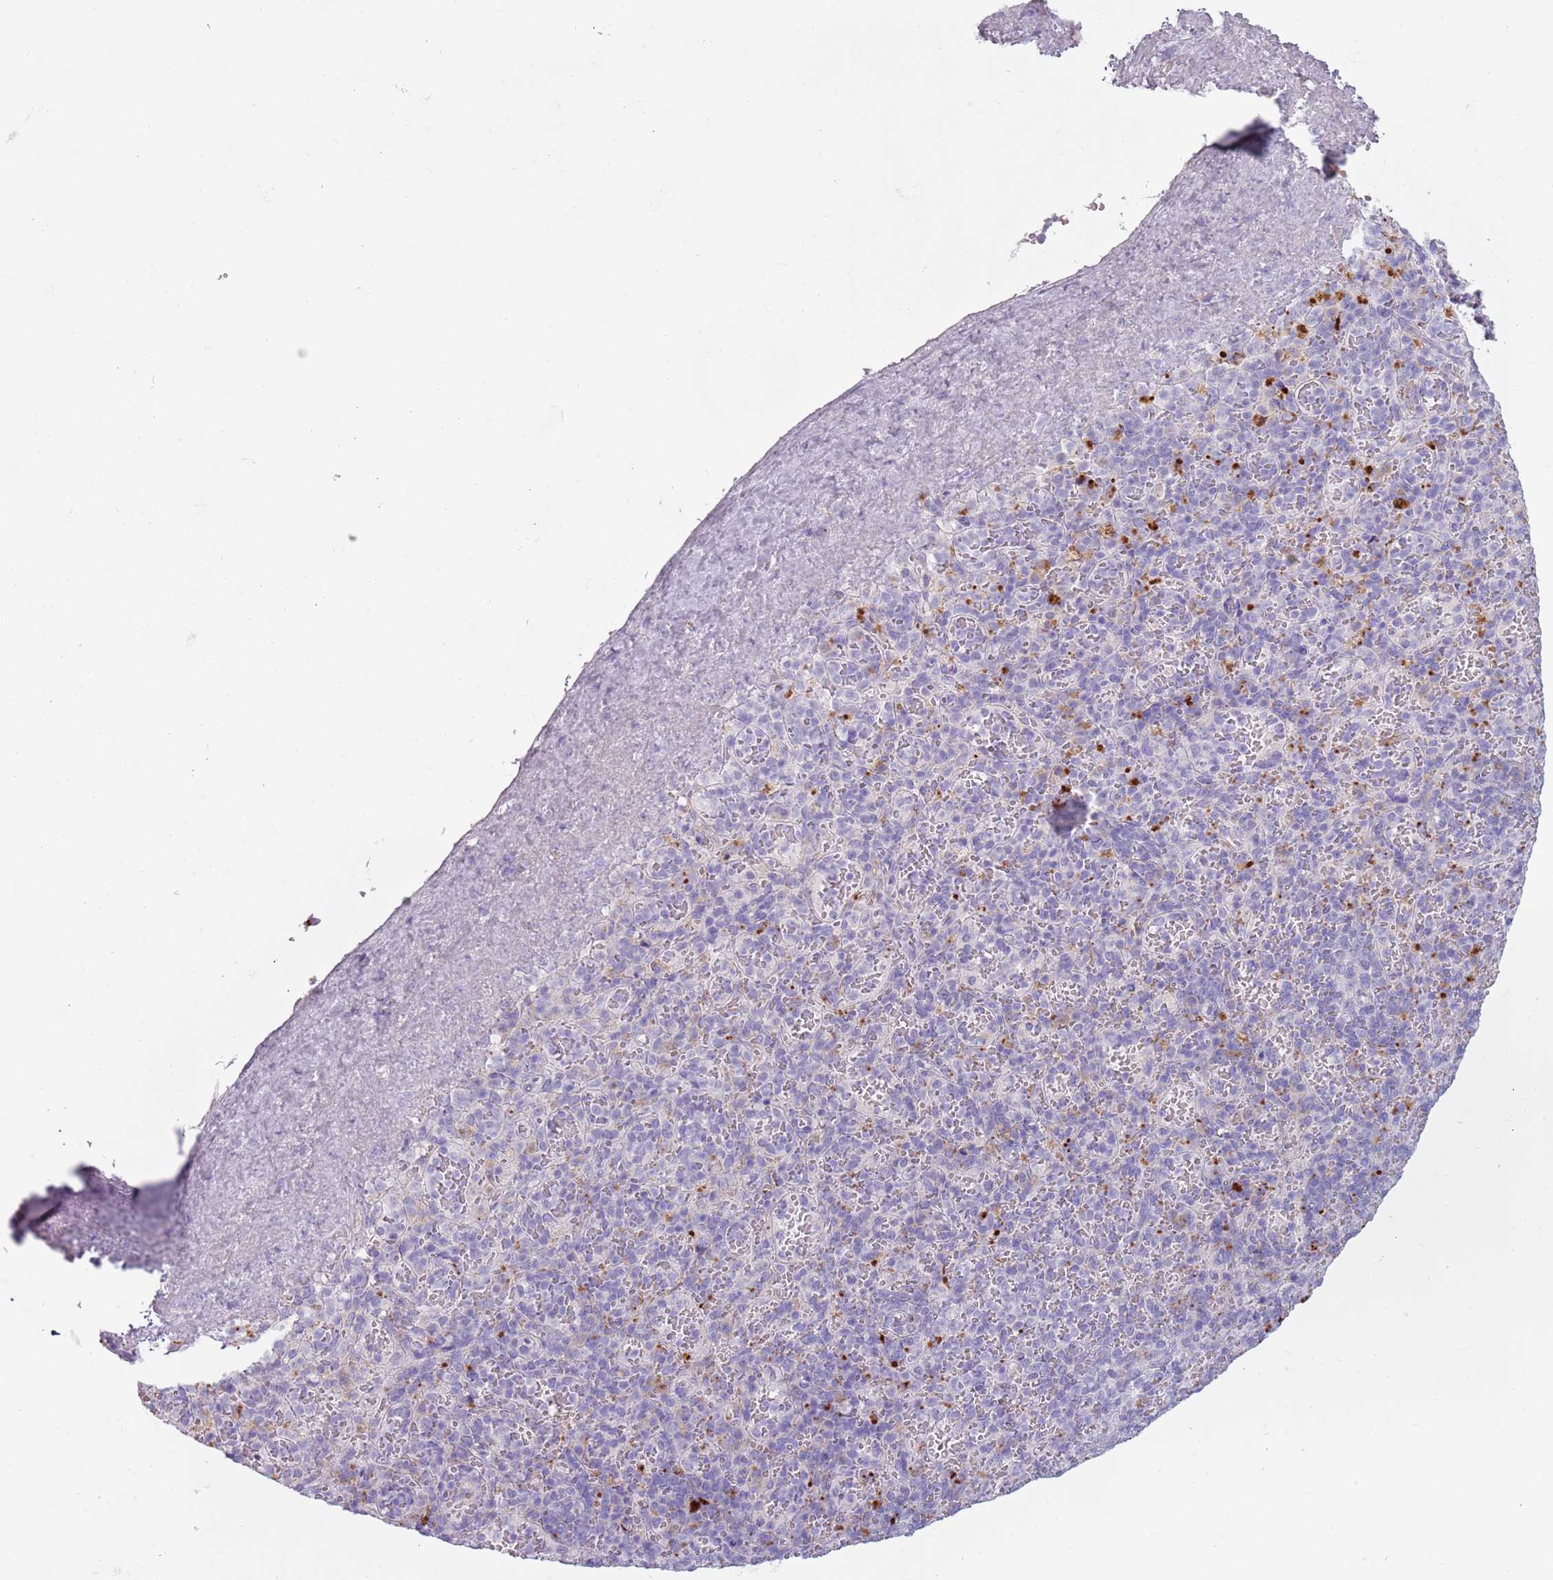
{"staining": {"intensity": "negative", "quantity": "none", "location": "none"}, "tissue": "spleen", "cell_type": "Cells in red pulp", "image_type": "normal", "snomed": [{"axis": "morphology", "description": "Normal tissue, NOS"}, {"axis": "topography", "description": "Spleen"}], "caption": "DAB immunohistochemical staining of benign spleen displays no significant staining in cells in red pulp. (IHC, brightfield microscopy, high magnification).", "gene": "NWD2", "patient": {"sex": "female", "age": 74}}